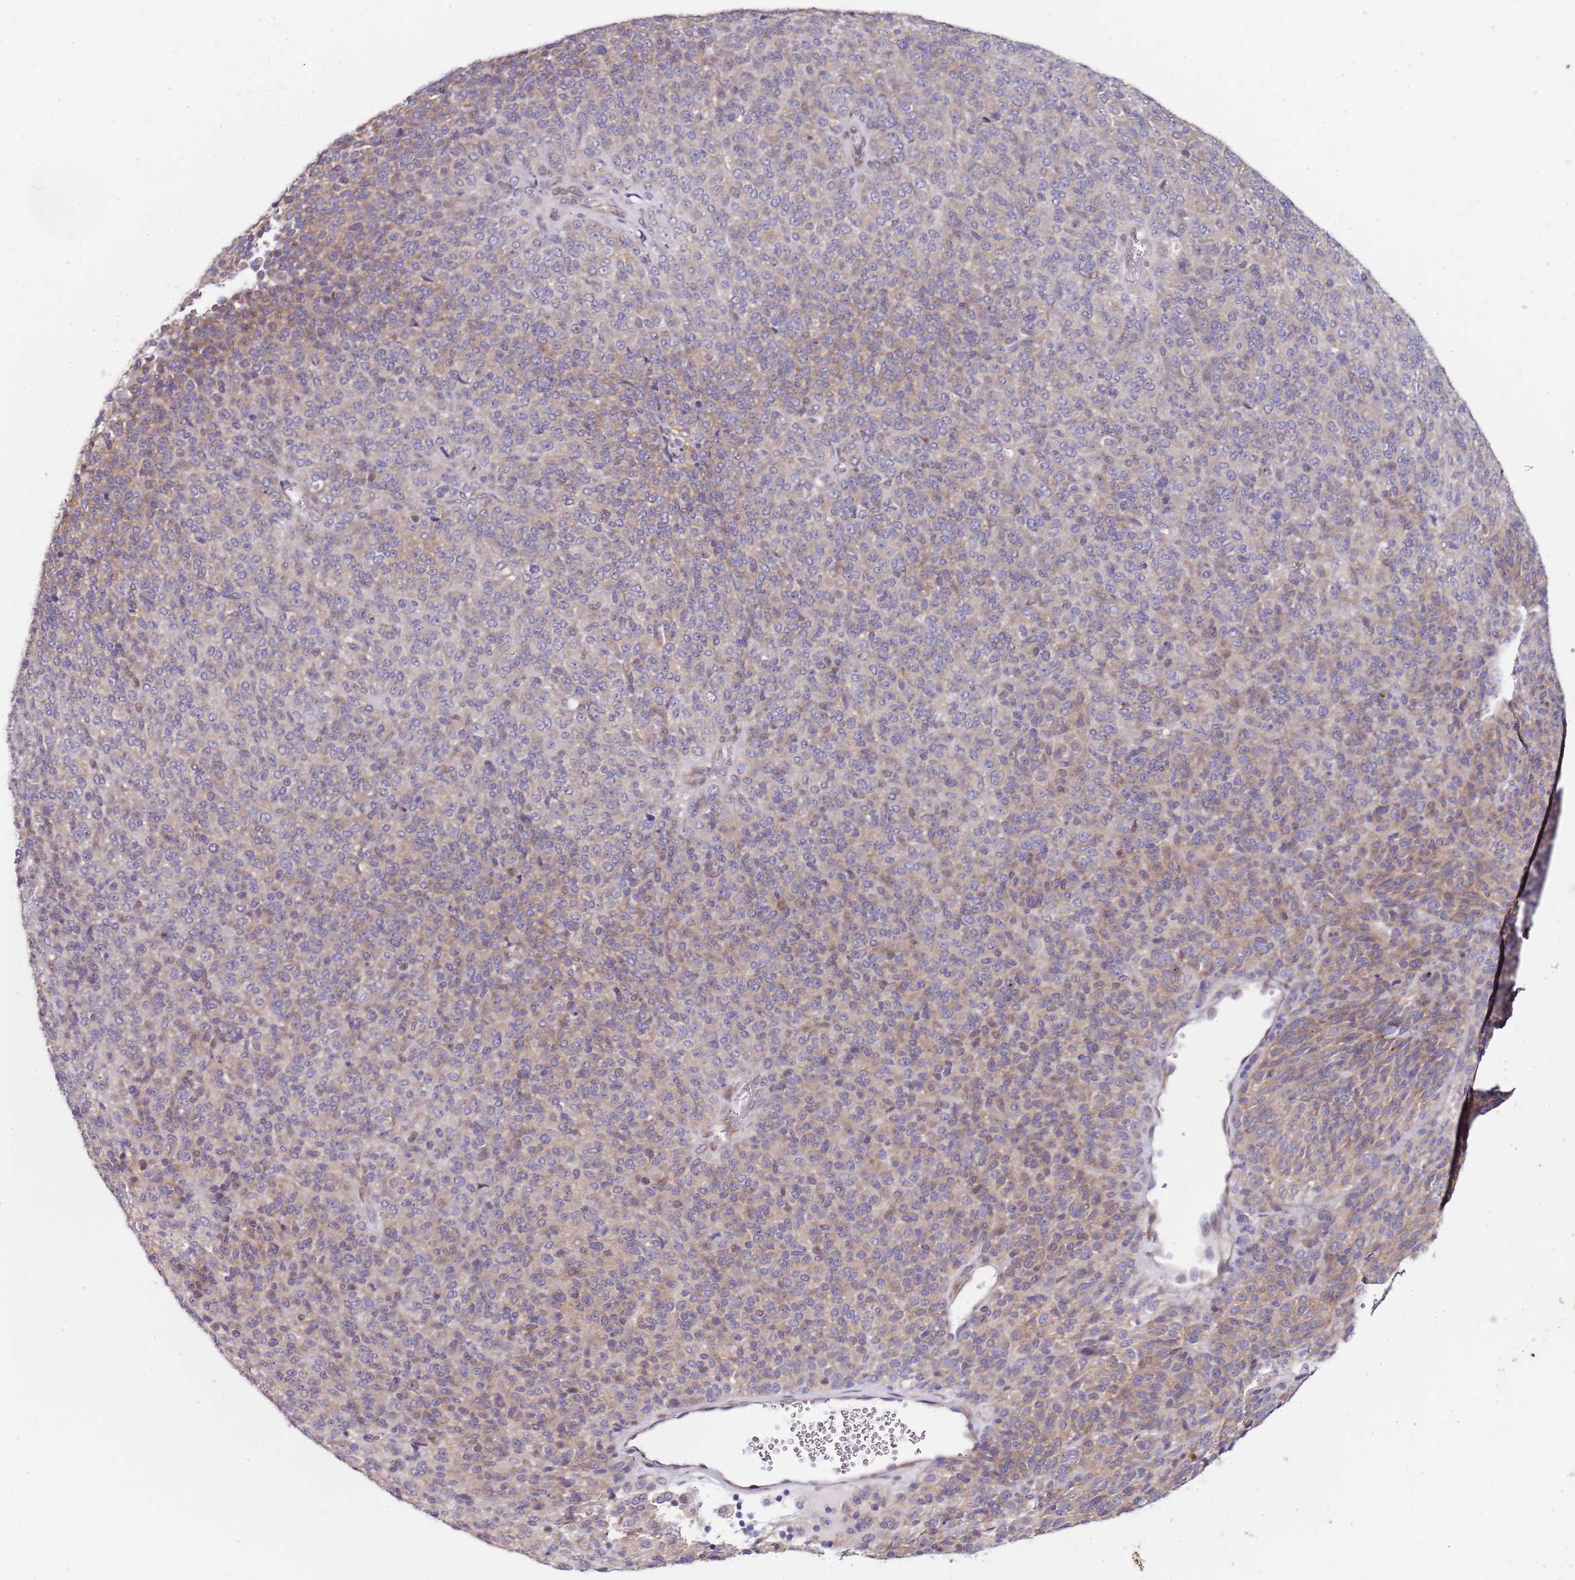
{"staining": {"intensity": "moderate", "quantity": "25%-75%", "location": "cytoplasmic/membranous"}, "tissue": "melanoma", "cell_type": "Tumor cells", "image_type": "cancer", "snomed": [{"axis": "morphology", "description": "Malignant melanoma, Metastatic site"}, {"axis": "topography", "description": "Brain"}], "caption": "Immunohistochemical staining of melanoma shows moderate cytoplasmic/membranous protein staining in about 25%-75% of tumor cells. (Stains: DAB in brown, nuclei in blue, Microscopy: brightfield microscopy at high magnification).", "gene": "TBC1D9", "patient": {"sex": "female", "age": 56}}